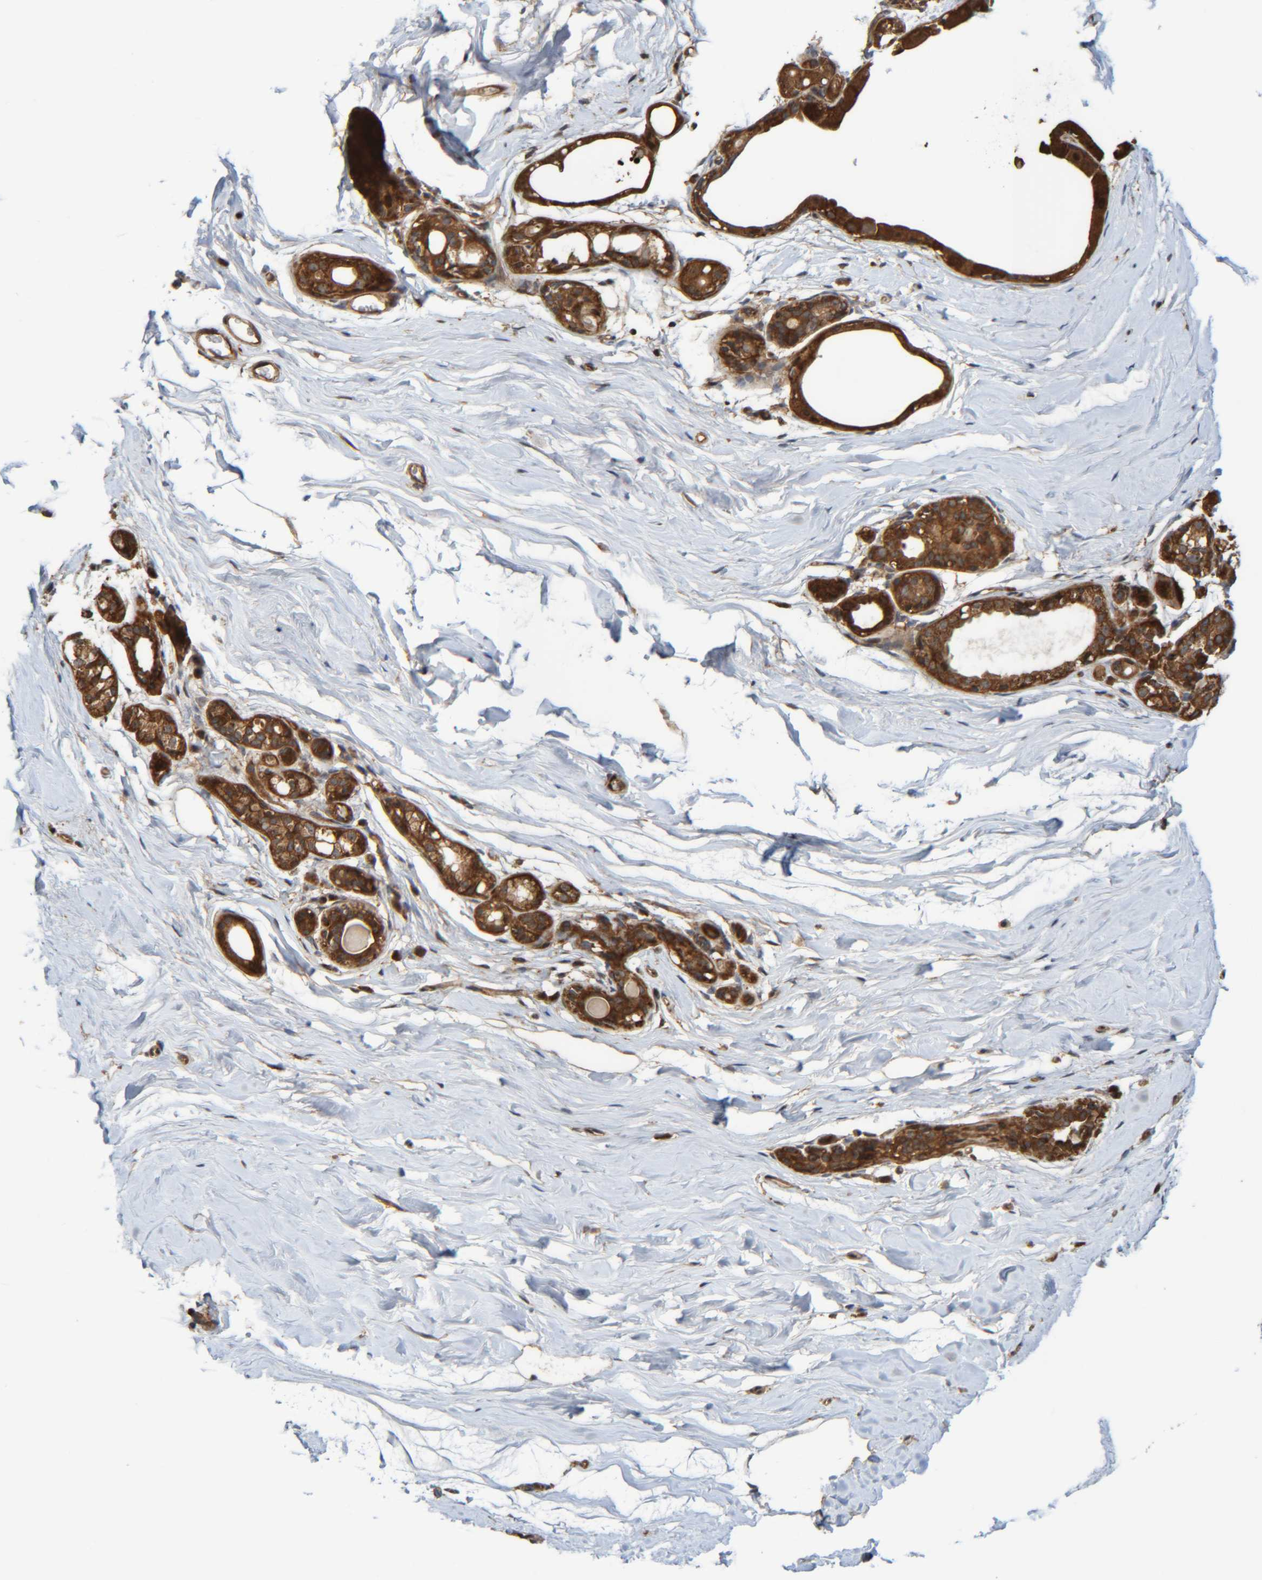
{"staining": {"intensity": "moderate", "quantity": "<25%", "location": "cytoplasmic/membranous"}, "tissue": "breast", "cell_type": "Adipocytes", "image_type": "normal", "snomed": [{"axis": "morphology", "description": "Normal tissue, NOS"}, {"axis": "topography", "description": "Breast"}], "caption": "An image of human breast stained for a protein demonstrates moderate cytoplasmic/membranous brown staining in adipocytes. Nuclei are stained in blue.", "gene": "CCDC57", "patient": {"sex": "female", "age": 62}}